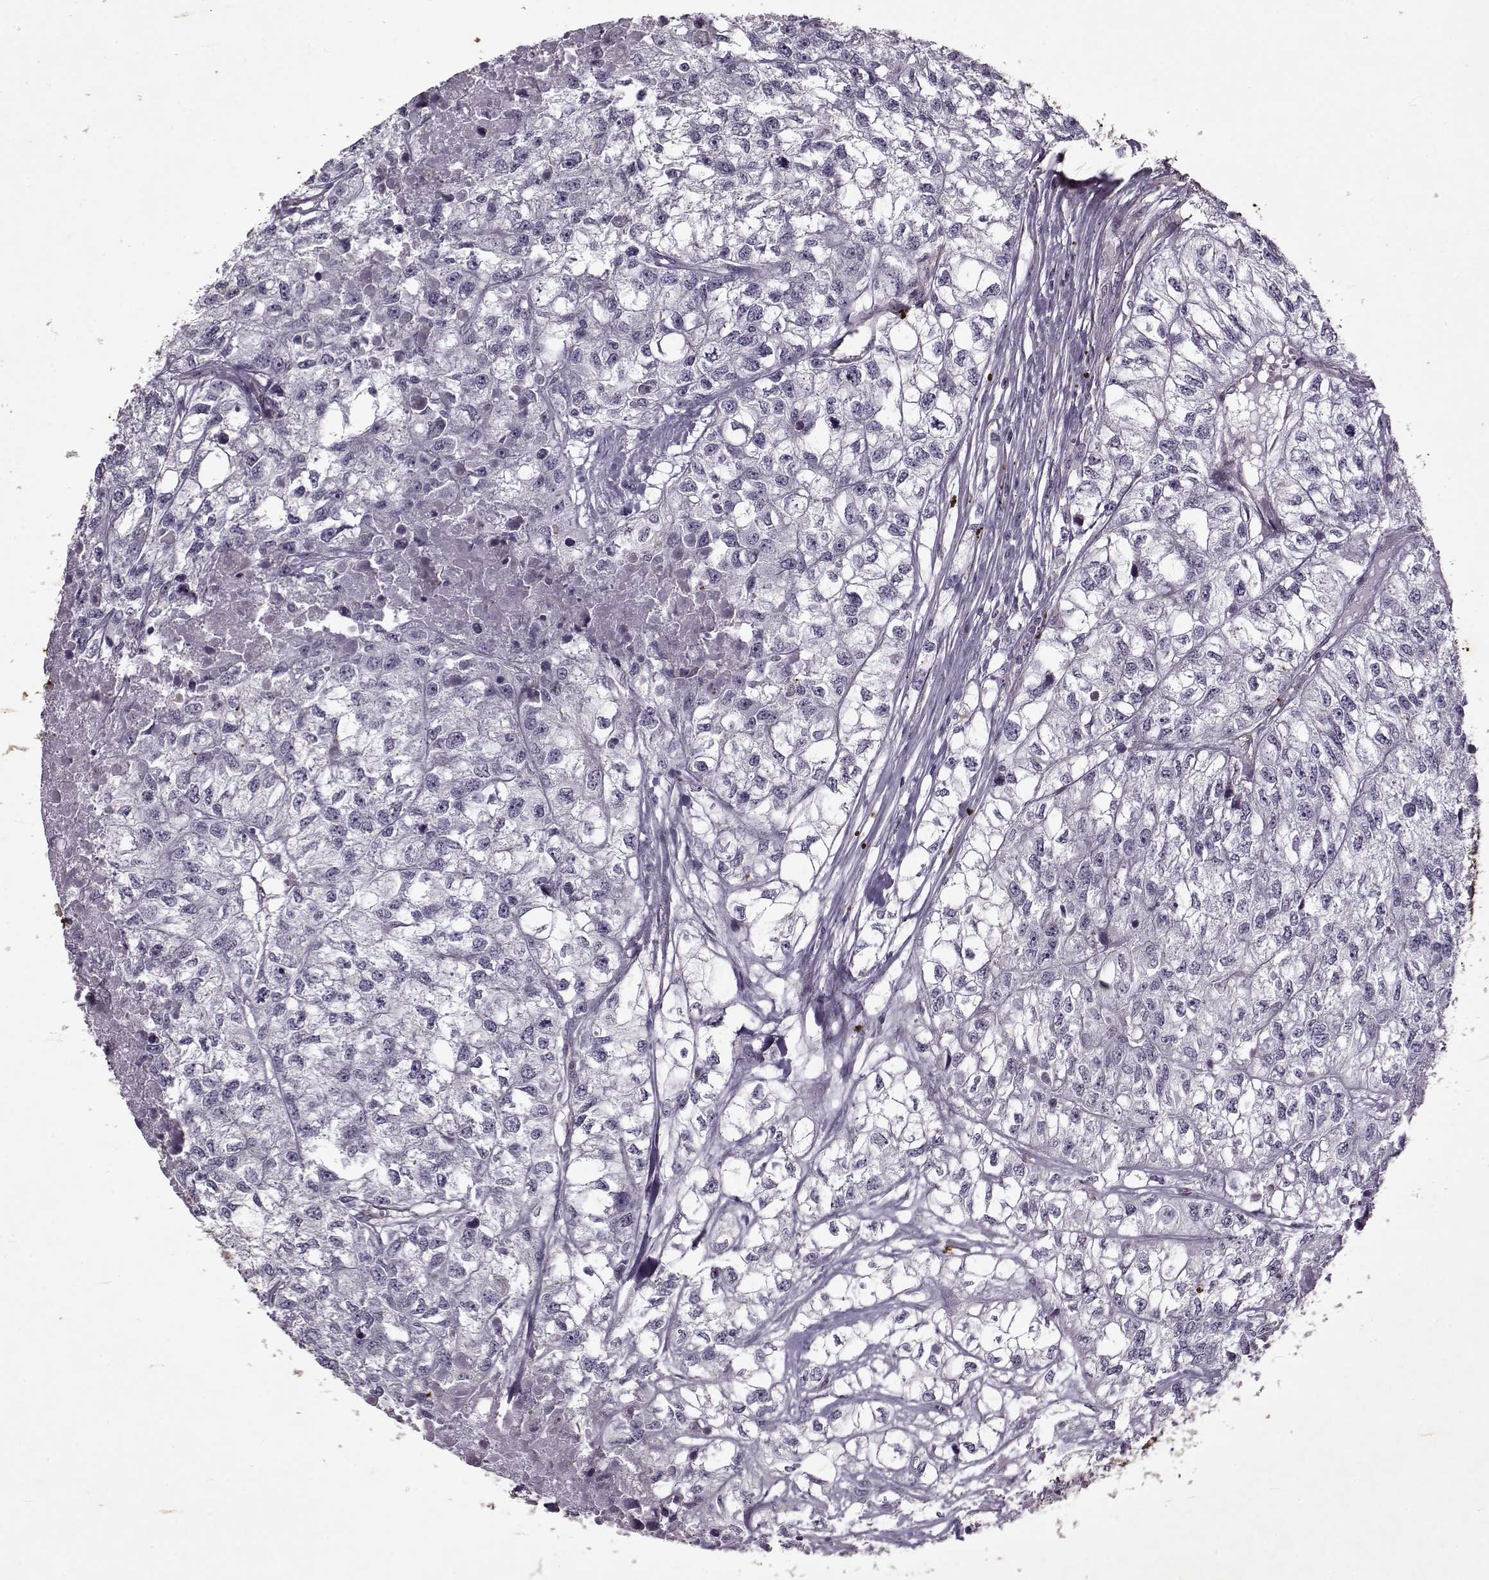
{"staining": {"intensity": "negative", "quantity": "none", "location": "none"}, "tissue": "renal cancer", "cell_type": "Tumor cells", "image_type": "cancer", "snomed": [{"axis": "morphology", "description": "Adenocarcinoma, NOS"}, {"axis": "topography", "description": "Kidney"}], "caption": "DAB (3,3'-diaminobenzidine) immunohistochemical staining of human renal cancer (adenocarcinoma) displays no significant expression in tumor cells.", "gene": "KRT9", "patient": {"sex": "male", "age": 56}}